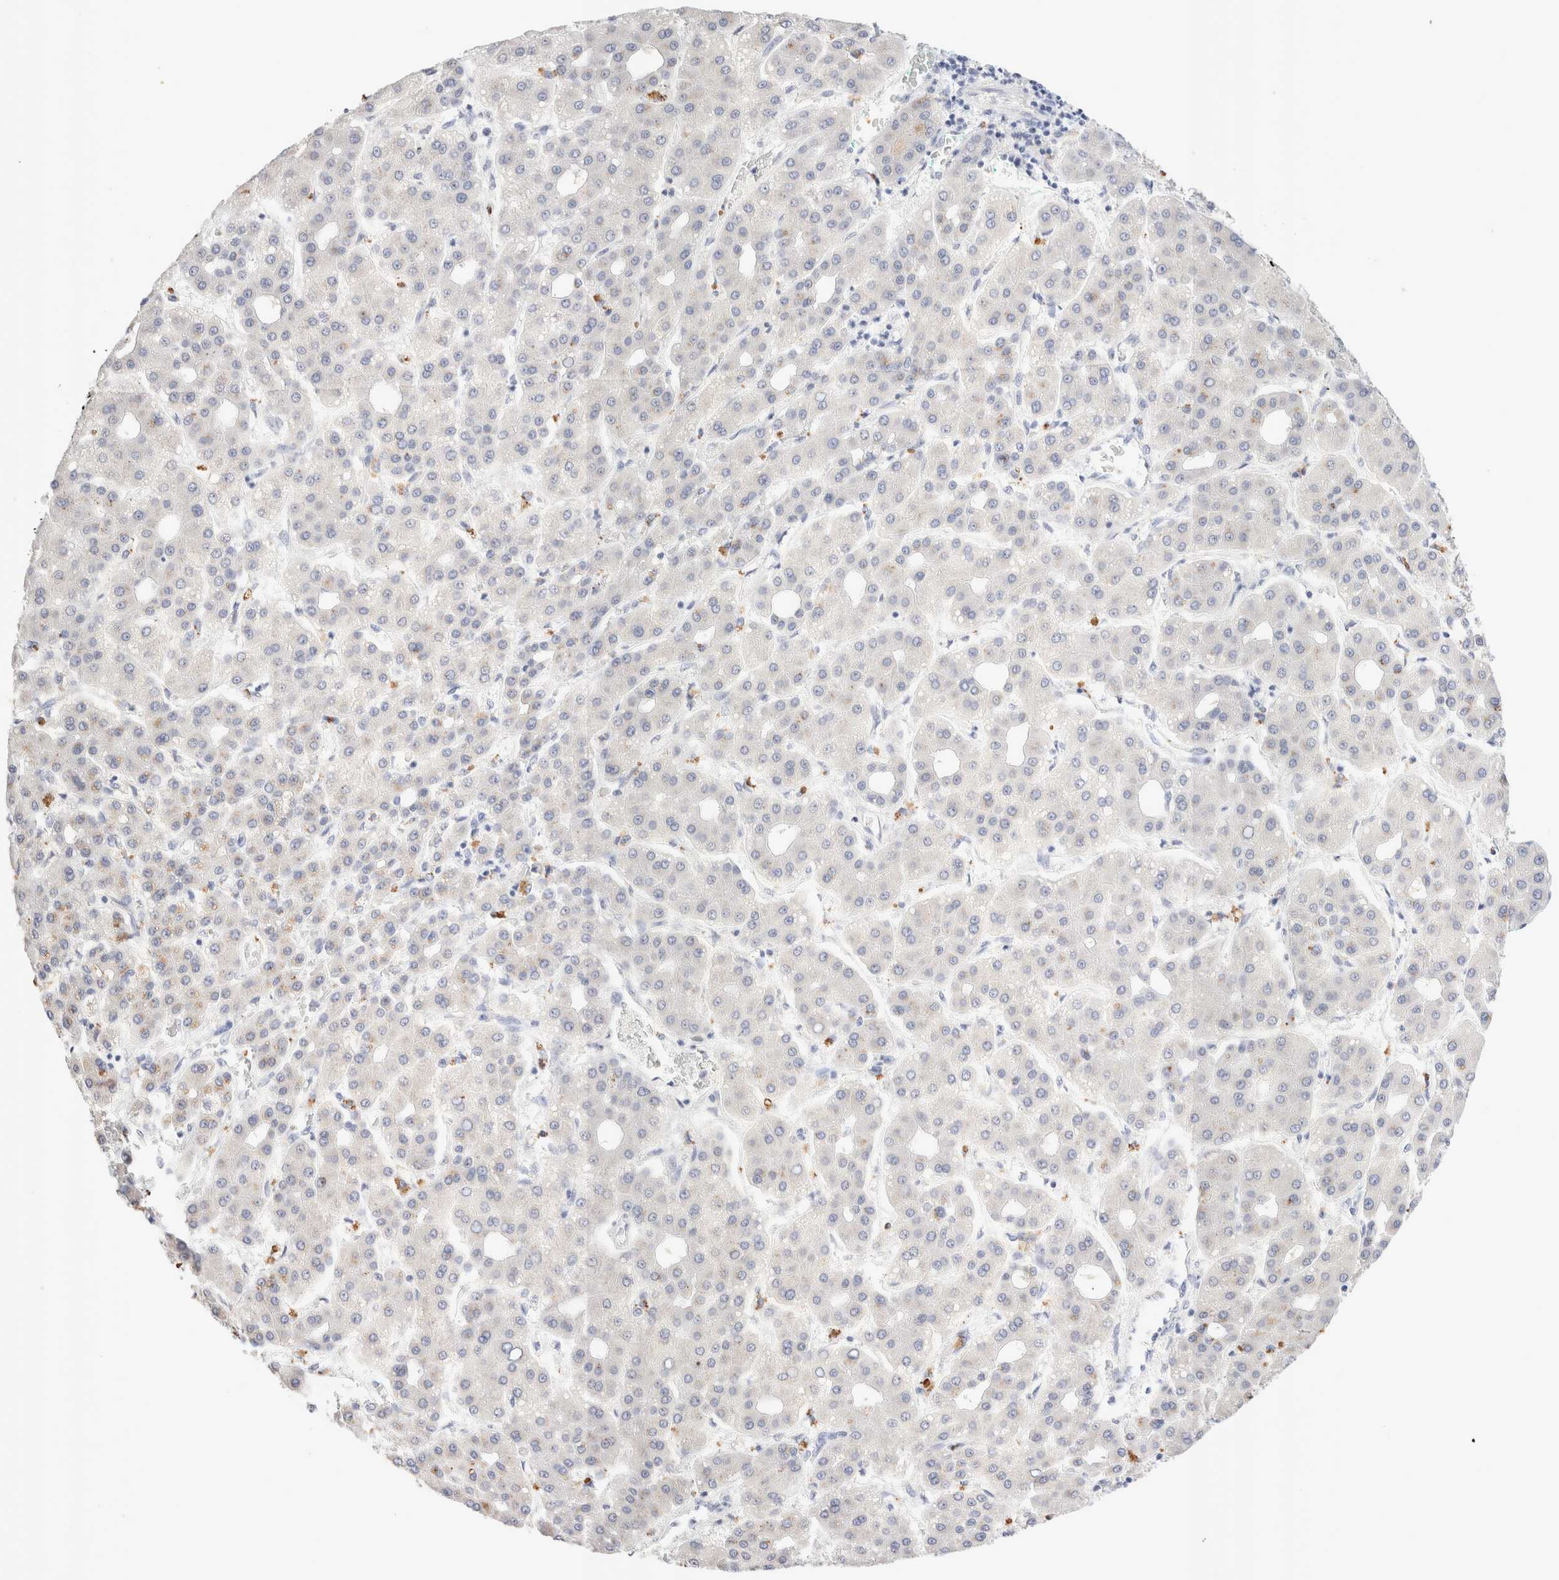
{"staining": {"intensity": "weak", "quantity": "<25%", "location": "cytoplasmic/membranous"}, "tissue": "liver cancer", "cell_type": "Tumor cells", "image_type": "cancer", "snomed": [{"axis": "morphology", "description": "Carcinoma, Hepatocellular, NOS"}, {"axis": "topography", "description": "Liver"}], "caption": "IHC of liver hepatocellular carcinoma reveals no staining in tumor cells.", "gene": "EPCAM", "patient": {"sex": "male", "age": 65}}